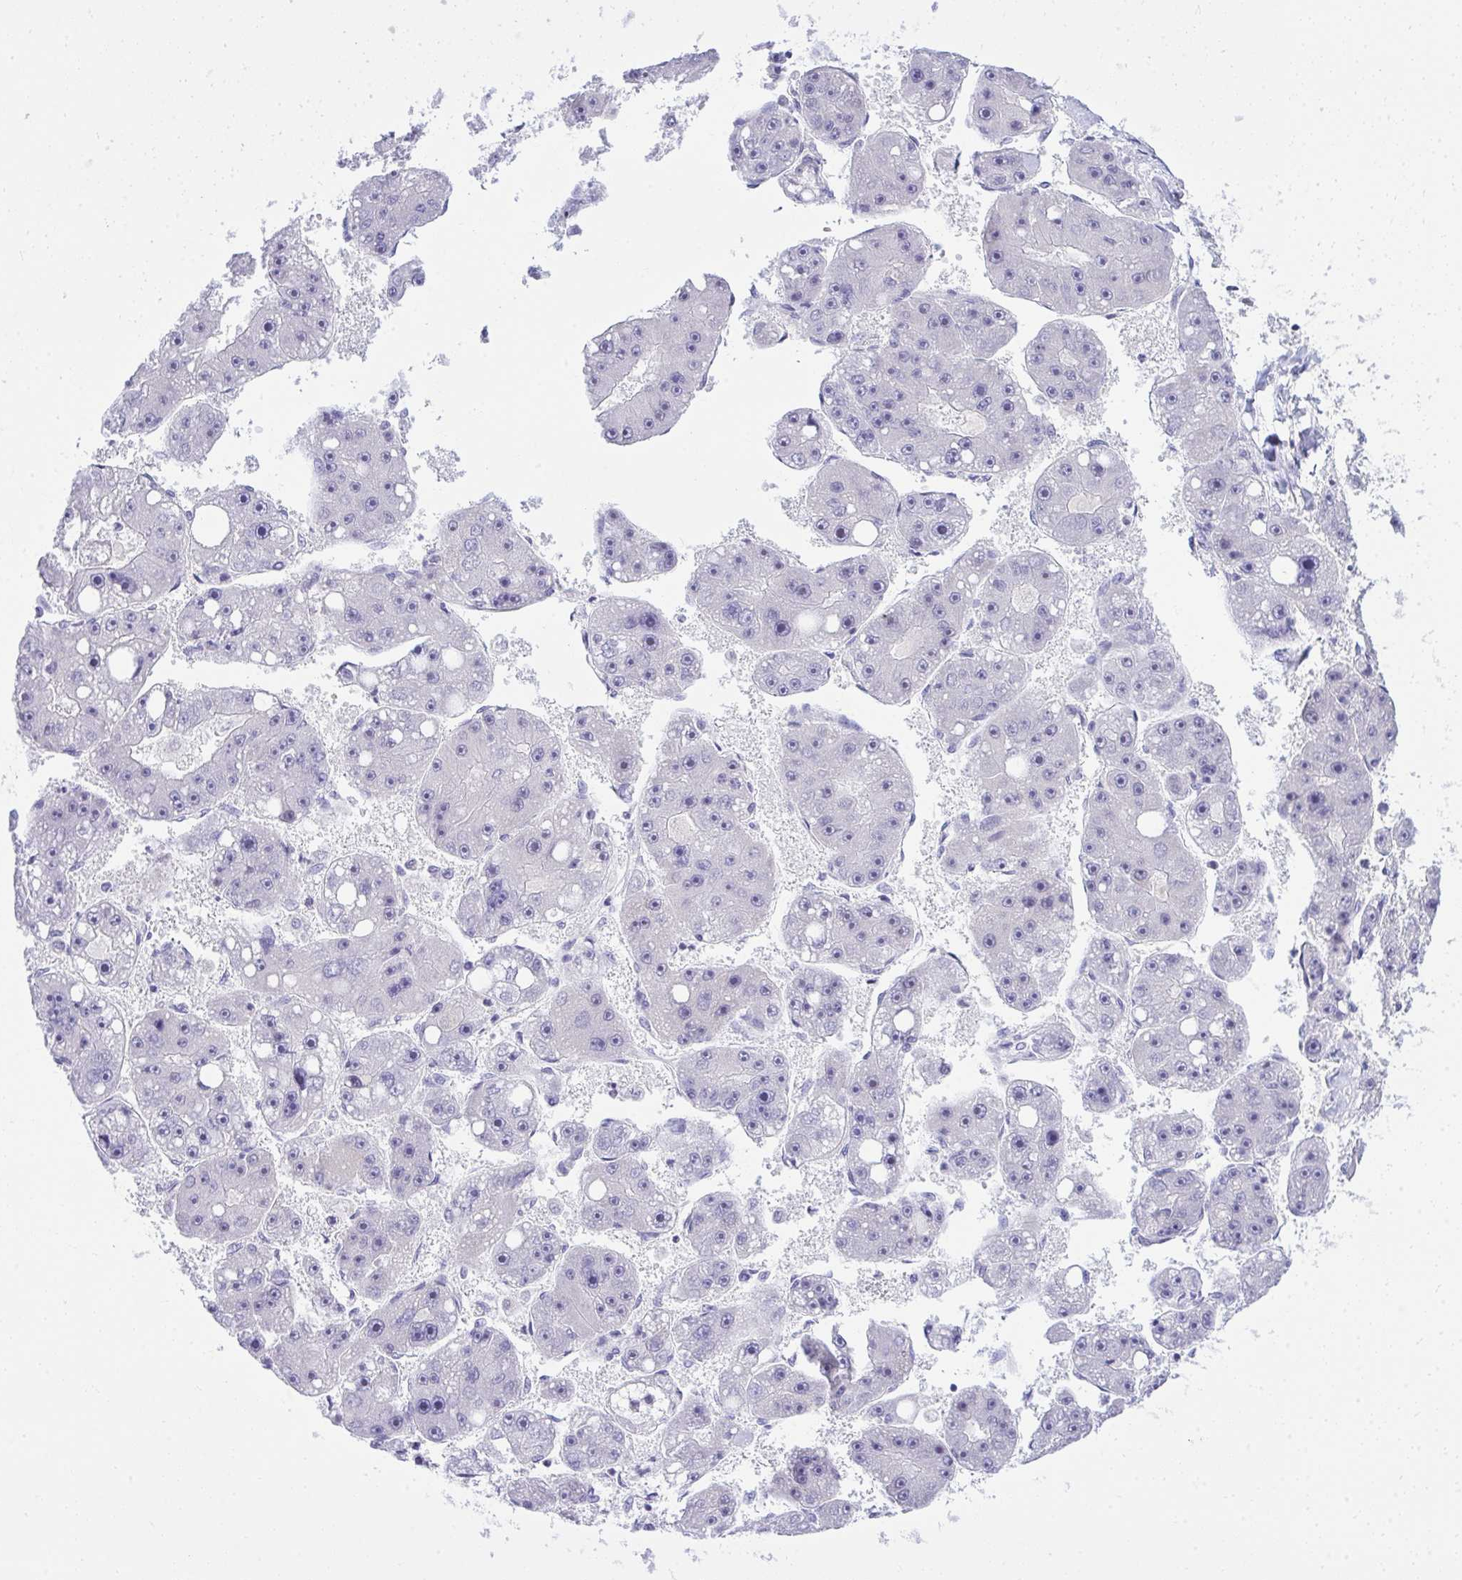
{"staining": {"intensity": "negative", "quantity": "none", "location": "none"}, "tissue": "liver cancer", "cell_type": "Tumor cells", "image_type": "cancer", "snomed": [{"axis": "morphology", "description": "Carcinoma, Hepatocellular, NOS"}, {"axis": "topography", "description": "Liver"}], "caption": "Immunohistochemical staining of liver hepatocellular carcinoma demonstrates no significant staining in tumor cells.", "gene": "EID3", "patient": {"sex": "female", "age": 61}}